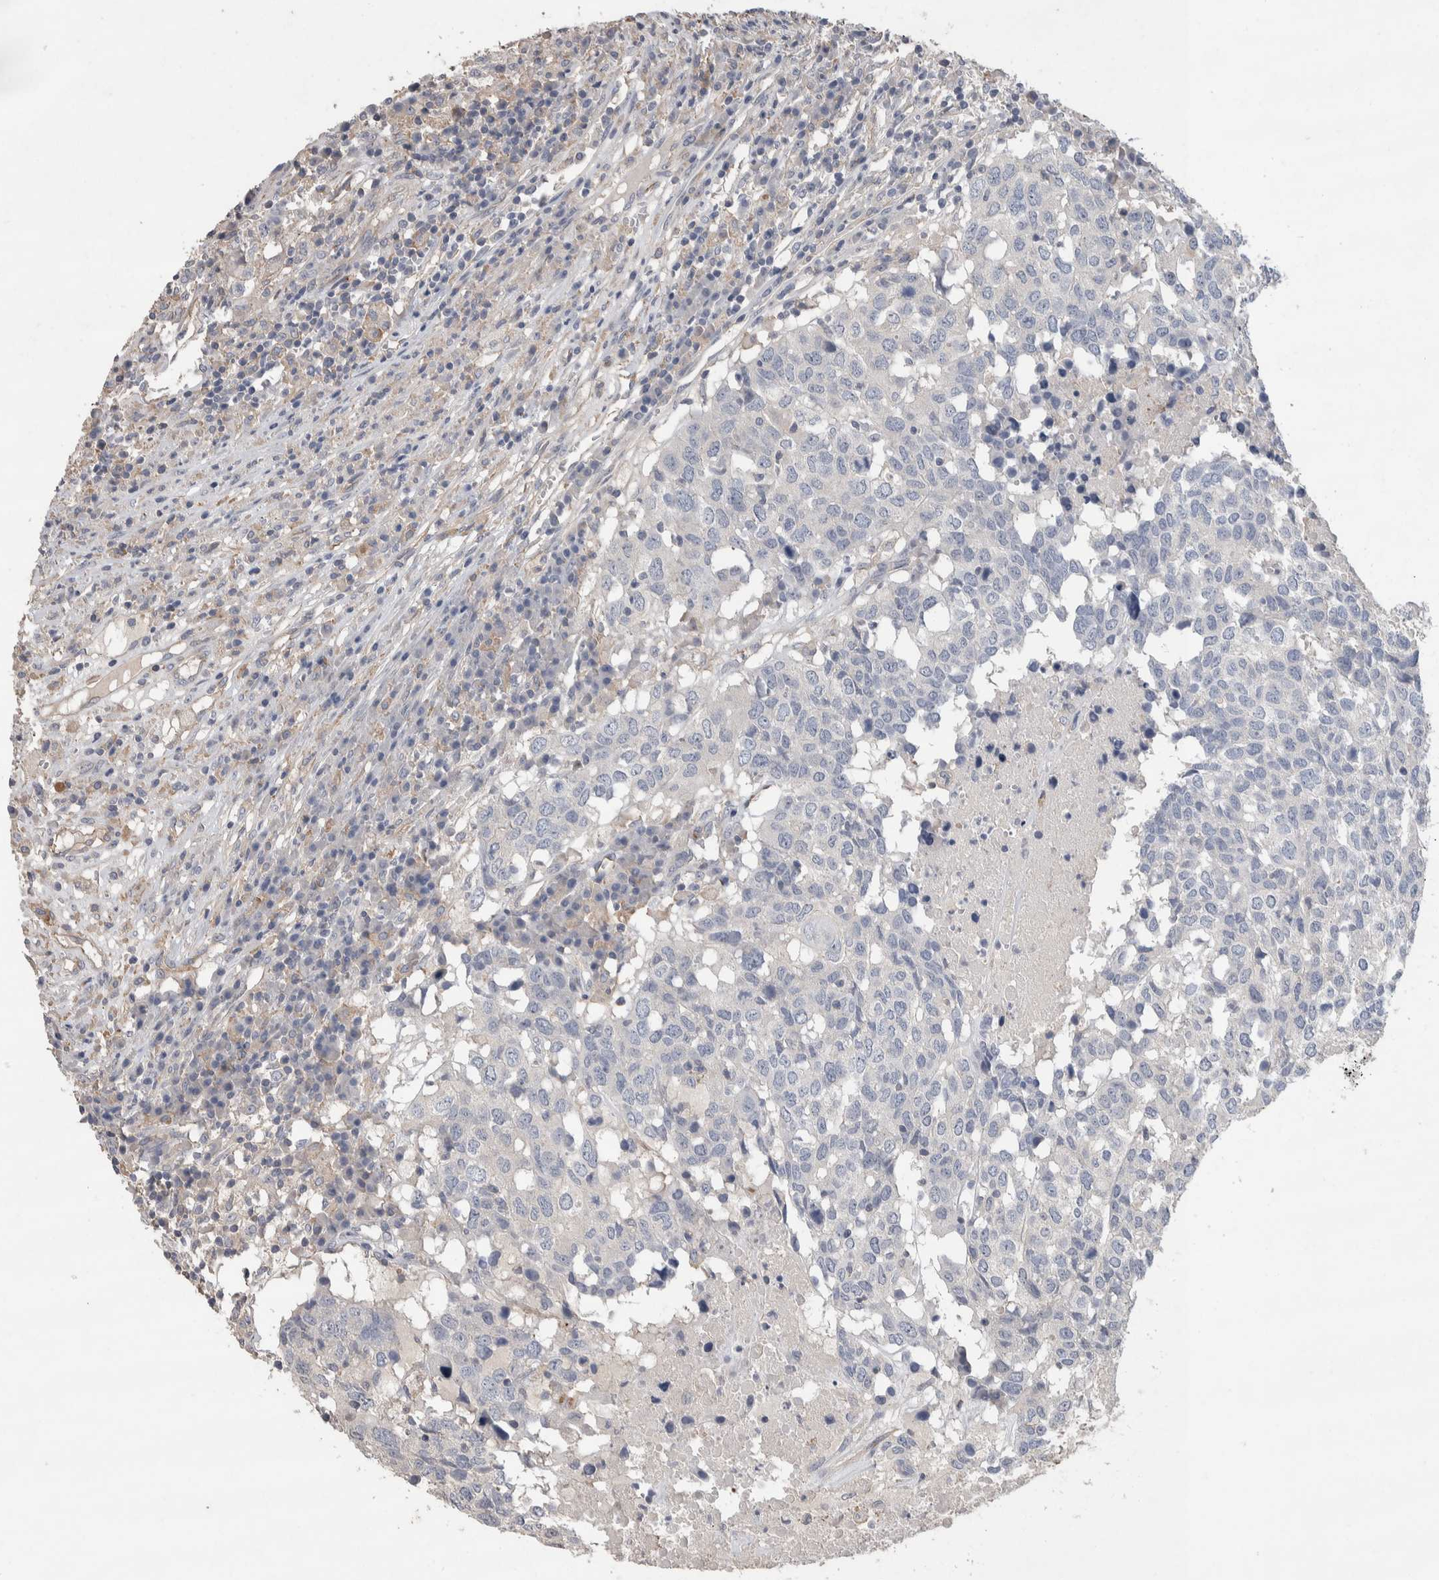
{"staining": {"intensity": "negative", "quantity": "none", "location": "none"}, "tissue": "head and neck cancer", "cell_type": "Tumor cells", "image_type": "cancer", "snomed": [{"axis": "morphology", "description": "Squamous cell carcinoma, NOS"}, {"axis": "topography", "description": "Head-Neck"}], "caption": "IHC of squamous cell carcinoma (head and neck) demonstrates no positivity in tumor cells. (DAB immunohistochemistry (IHC) visualized using brightfield microscopy, high magnification).", "gene": "GCNA", "patient": {"sex": "male", "age": 66}}